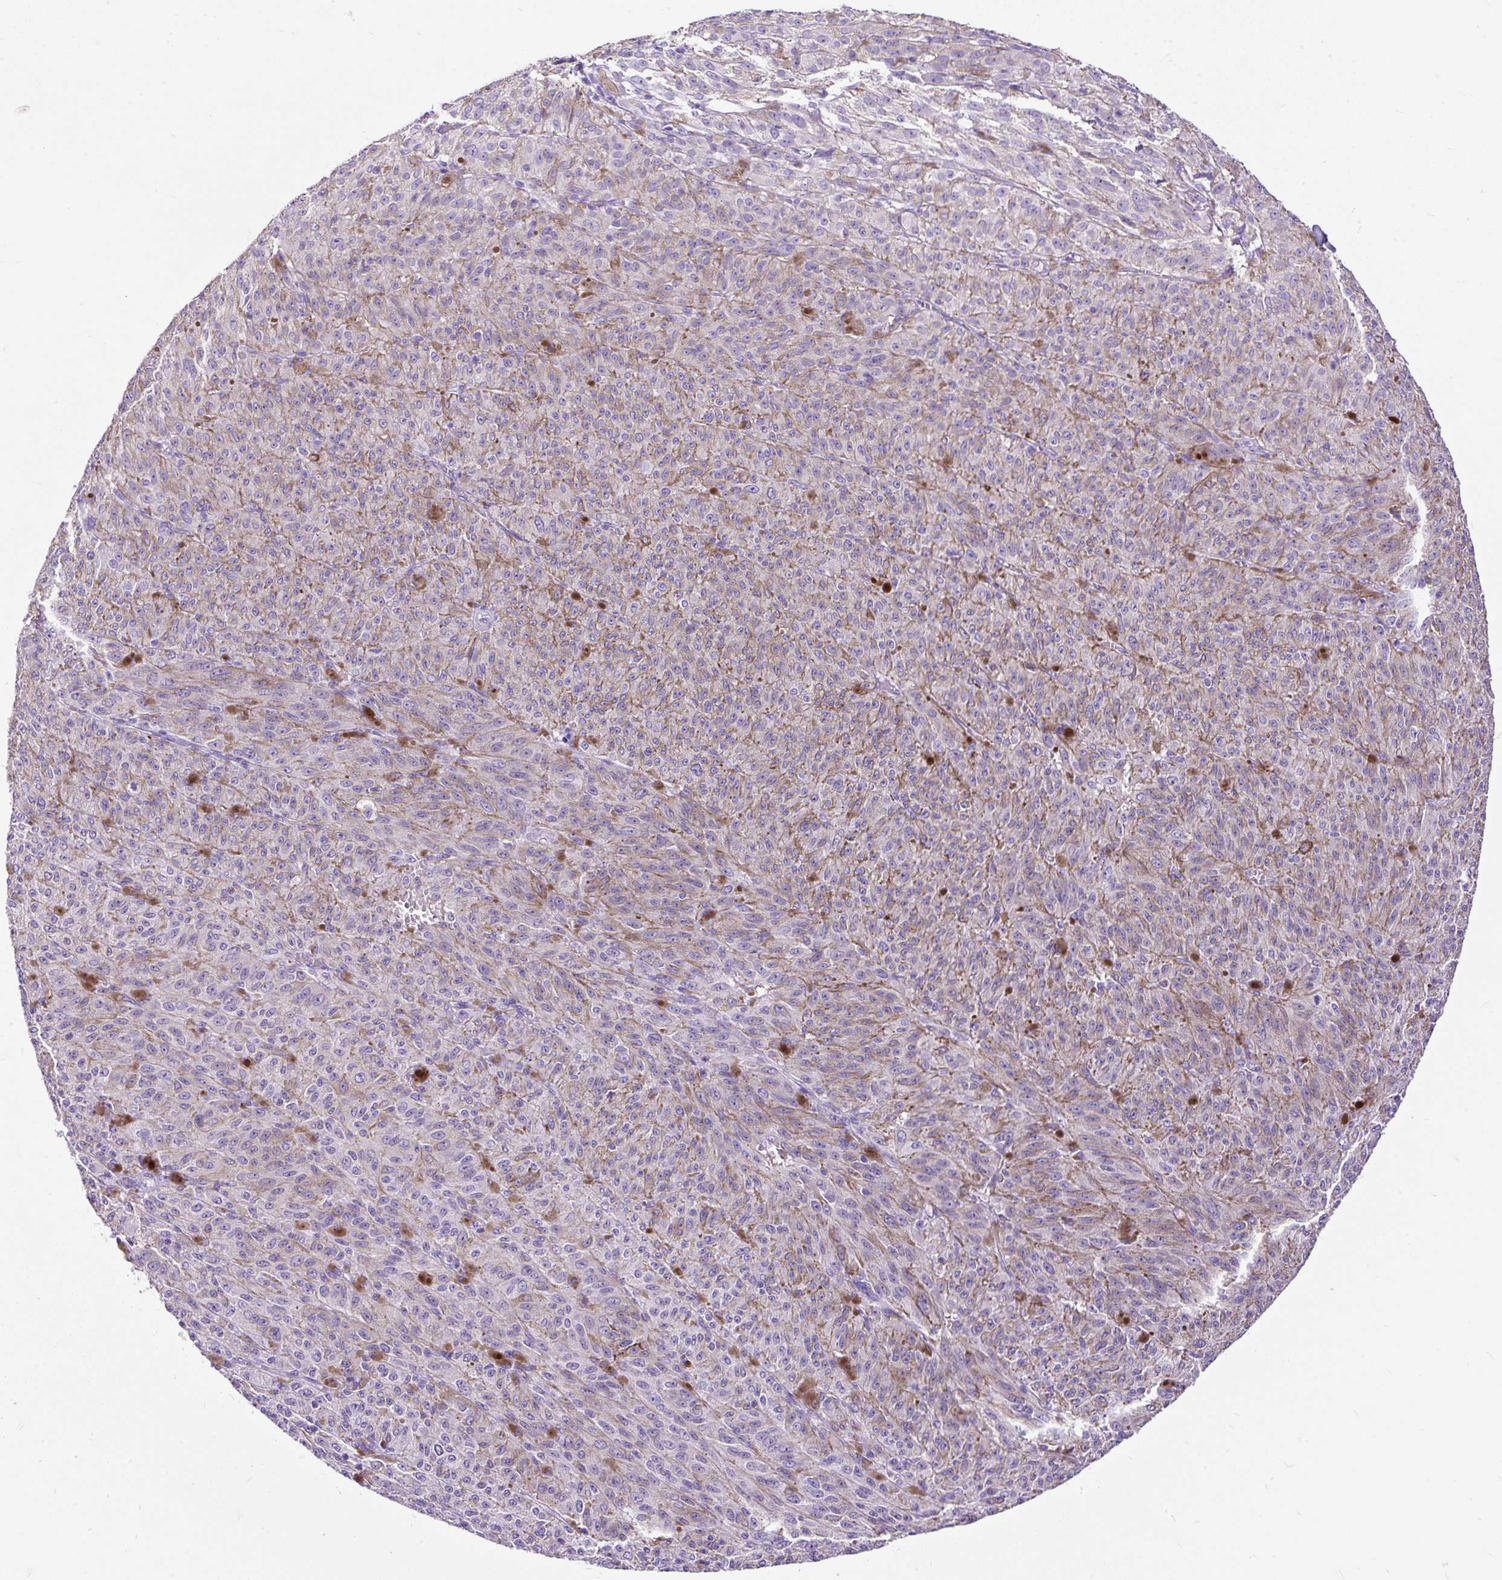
{"staining": {"intensity": "weak", "quantity": "<25%", "location": "cytoplasmic/membranous"}, "tissue": "melanoma", "cell_type": "Tumor cells", "image_type": "cancer", "snomed": [{"axis": "morphology", "description": "Malignant melanoma, NOS"}, {"axis": "topography", "description": "Skin"}], "caption": "A photomicrograph of human melanoma is negative for staining in tumor cells.", "gene": "PDIA2", "patient": {"sex": "female", "age": 52}}